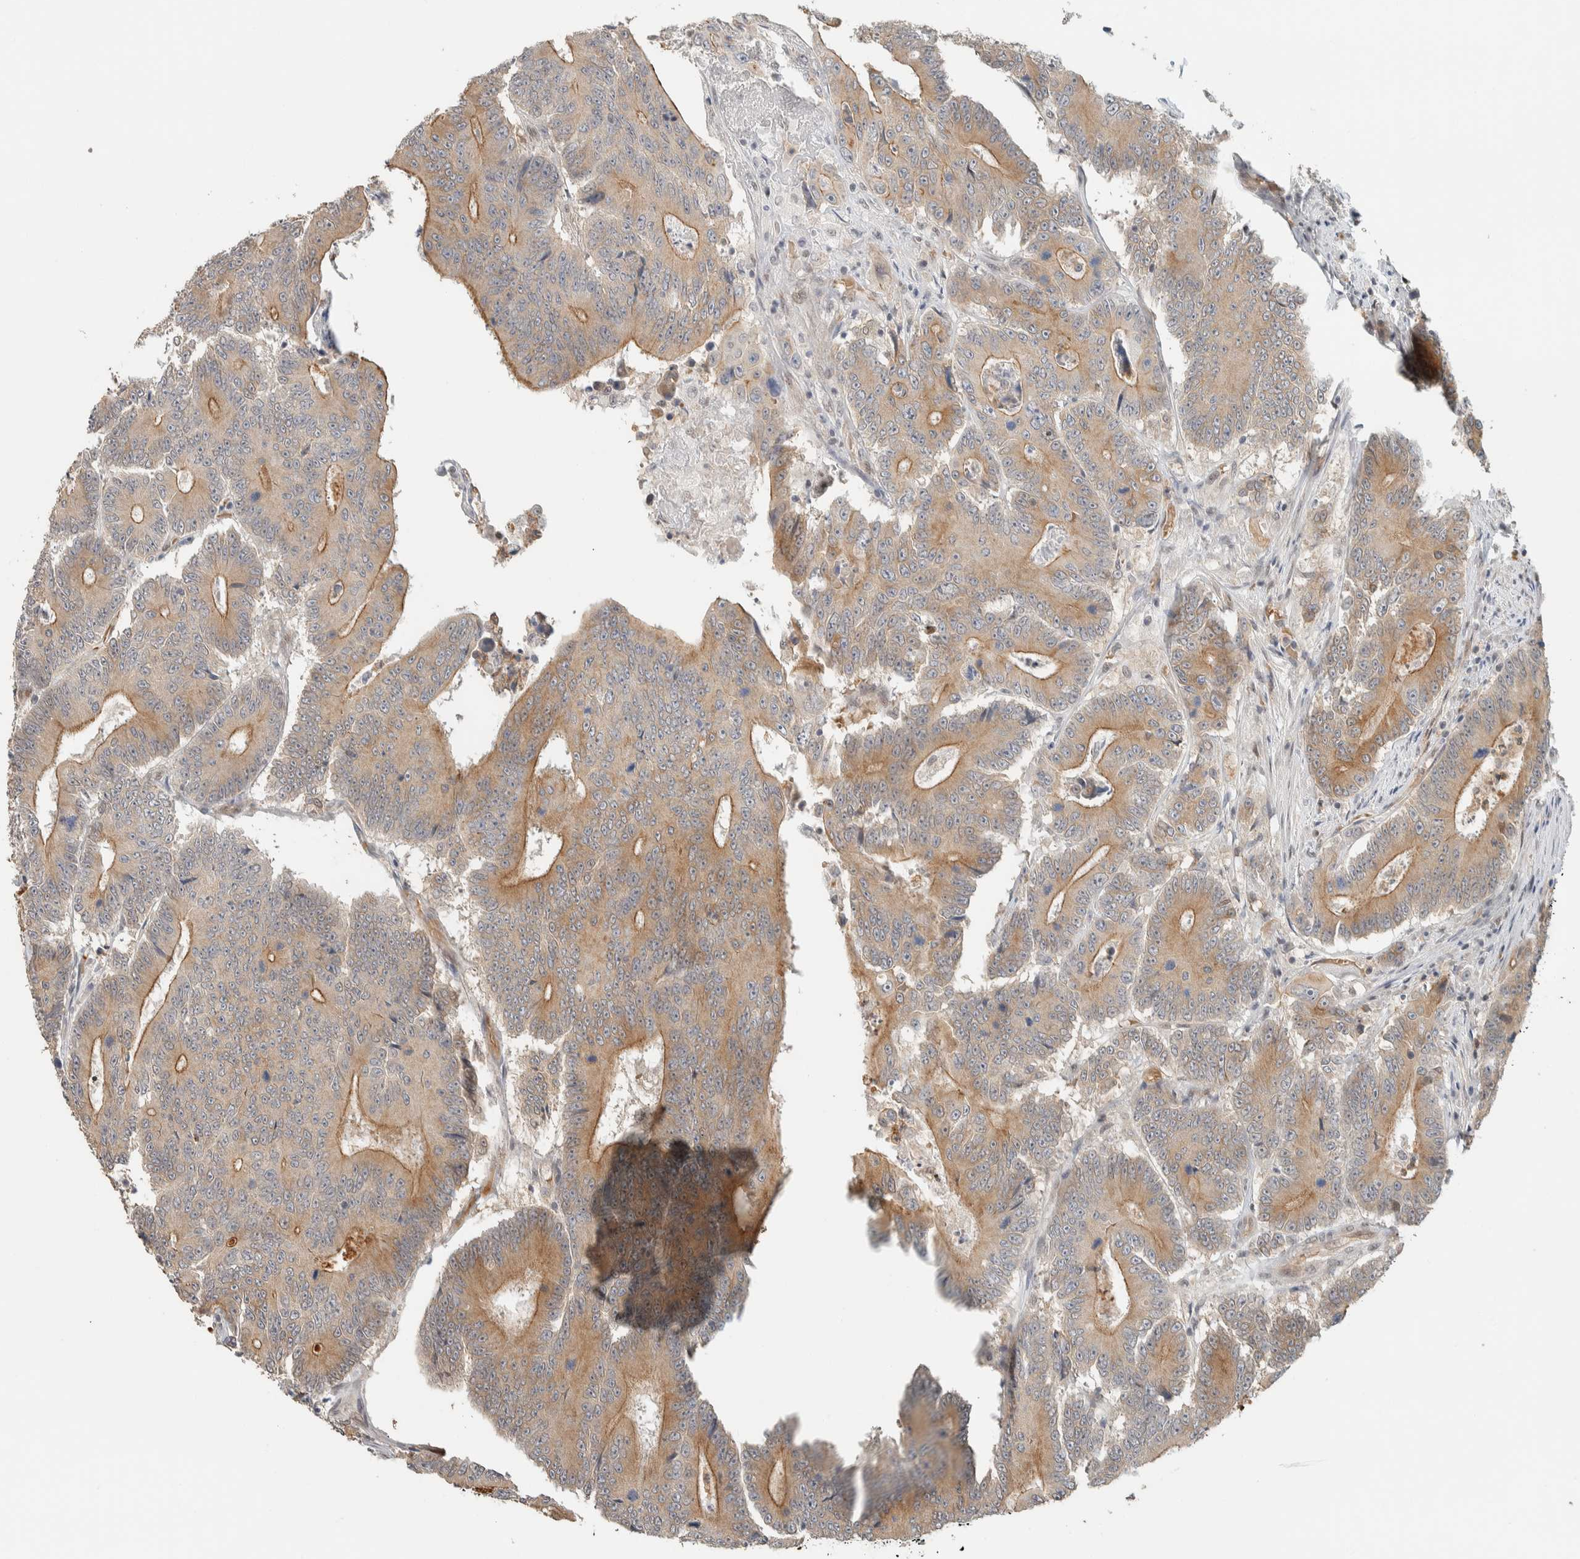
{"staining": {"intensity": "moderate", "quantity": ">75%", "location": "cytoplasmic/membranous"}, "tissue": "colorectal cancer", "cell_type": "Tumor cells", "image_type": "cancer", "snomed": [{"axis": "morphology", "description": "Adenocarcinoma, NOS"}, {"axis": "topography", "description": "Colon"}], "caption": "IHC staining of colorectal adenocarcinoma, which exhibits medium levels of moderate cytoplasmic/membranous positivity in about >75% of tumor cells indicating moderate cytoplasmic/membranous protein positivity. The staining was performed using DAB (brown) for protein detection and nuclei were counterstained in hematoxylin (blue).", "gene": "ZBTB2", "patient": {"sex": "male", "age": 83}}